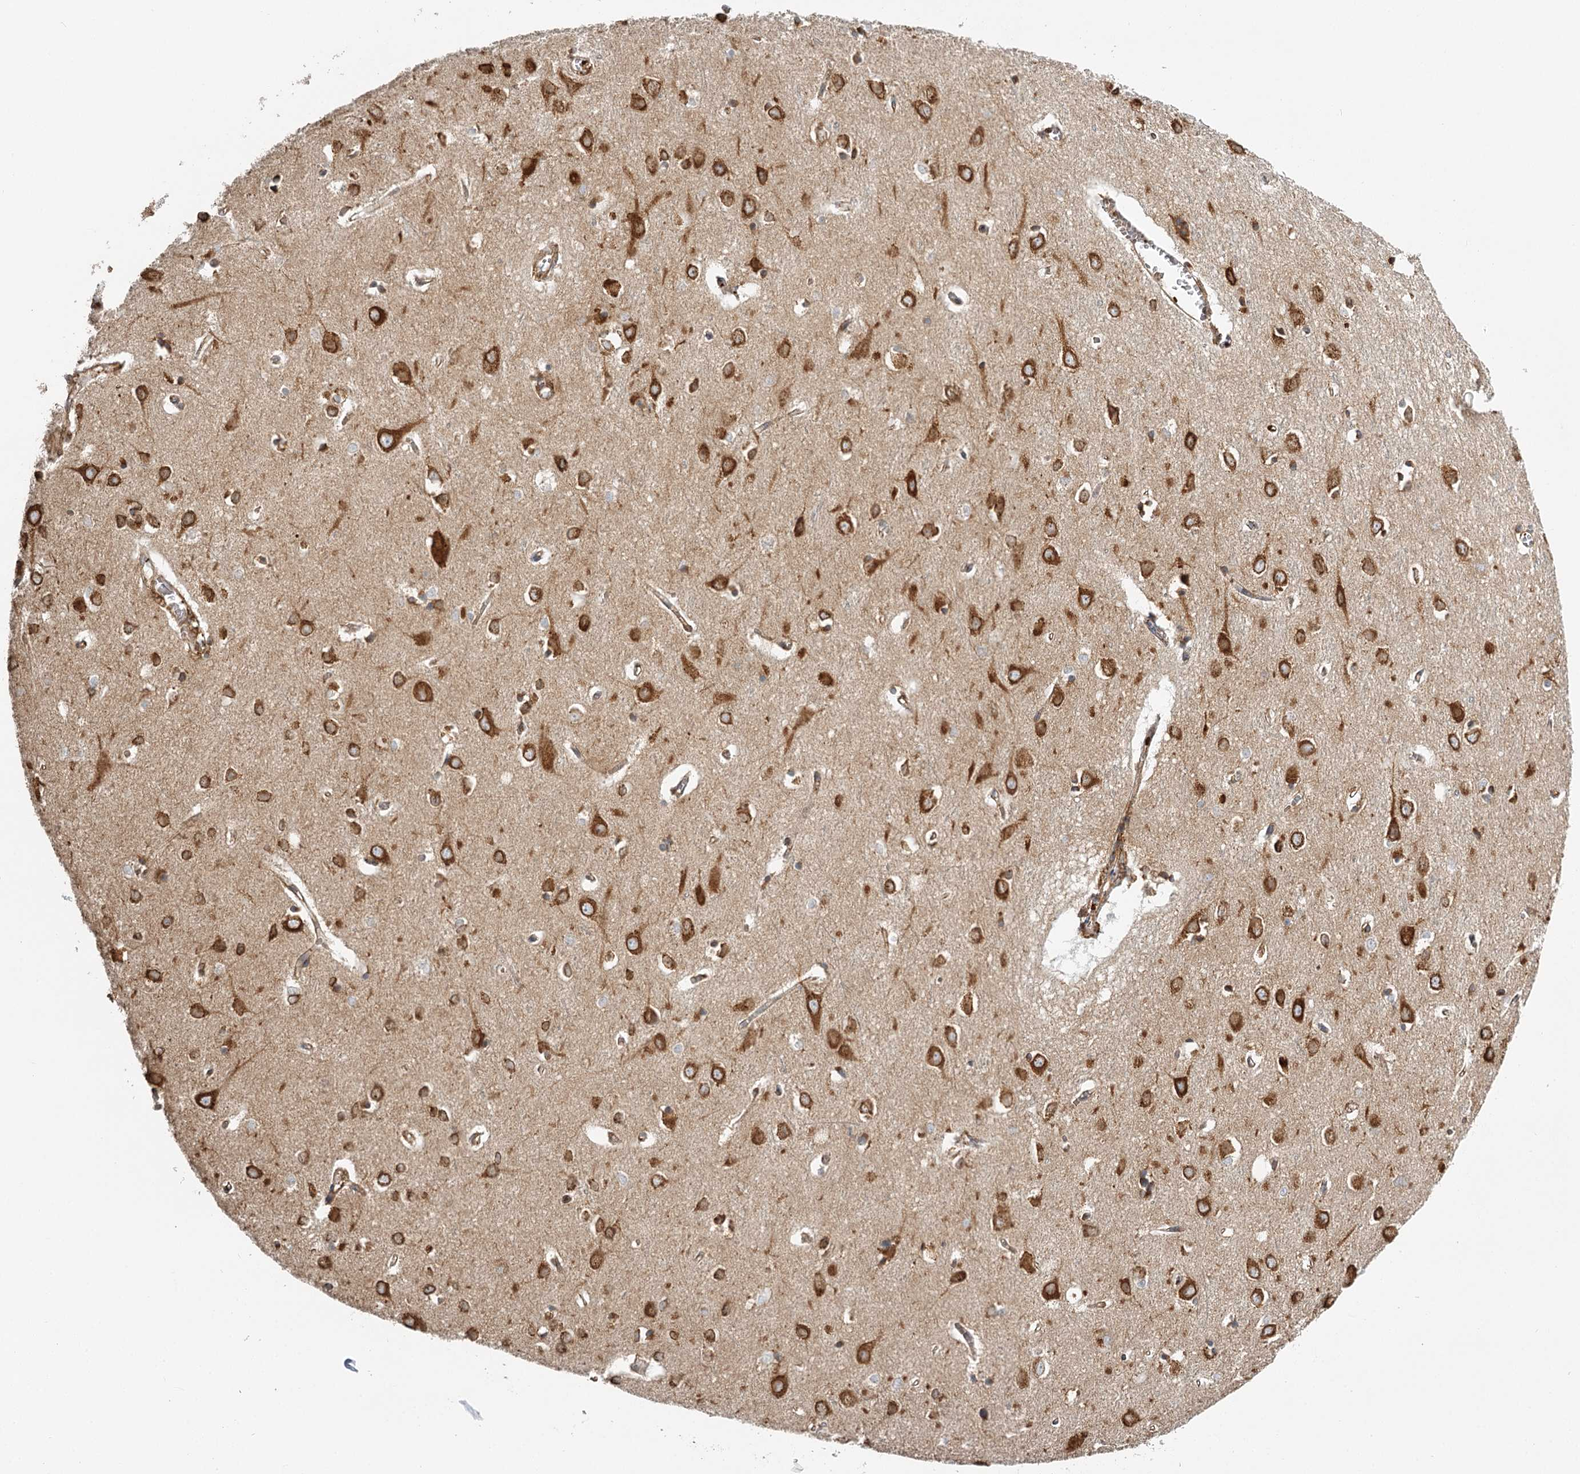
{"staining": {"intensity": "moderate", "quantity": "25%-75%", "location": "cytoplasmic/membranous"}, "tissue": "cerebral cortex", "cell_type": "Endothelial cells", "image_type": "normal", "snomed": [{"axis": "morphology", "description": "Normal tissue, NOS"}, {"axis": "topography", "description": "Cerebral cortex"}], "caption": "A high-resolution photomicrograph shows IHC staining of normal cerebral cortex, which shows moderate cytoplasmic/membranous staining in about 25%-75% of endothelial cells.", "gene": "TAS1R1", "patient": {"sex": "female", "age": 64}}